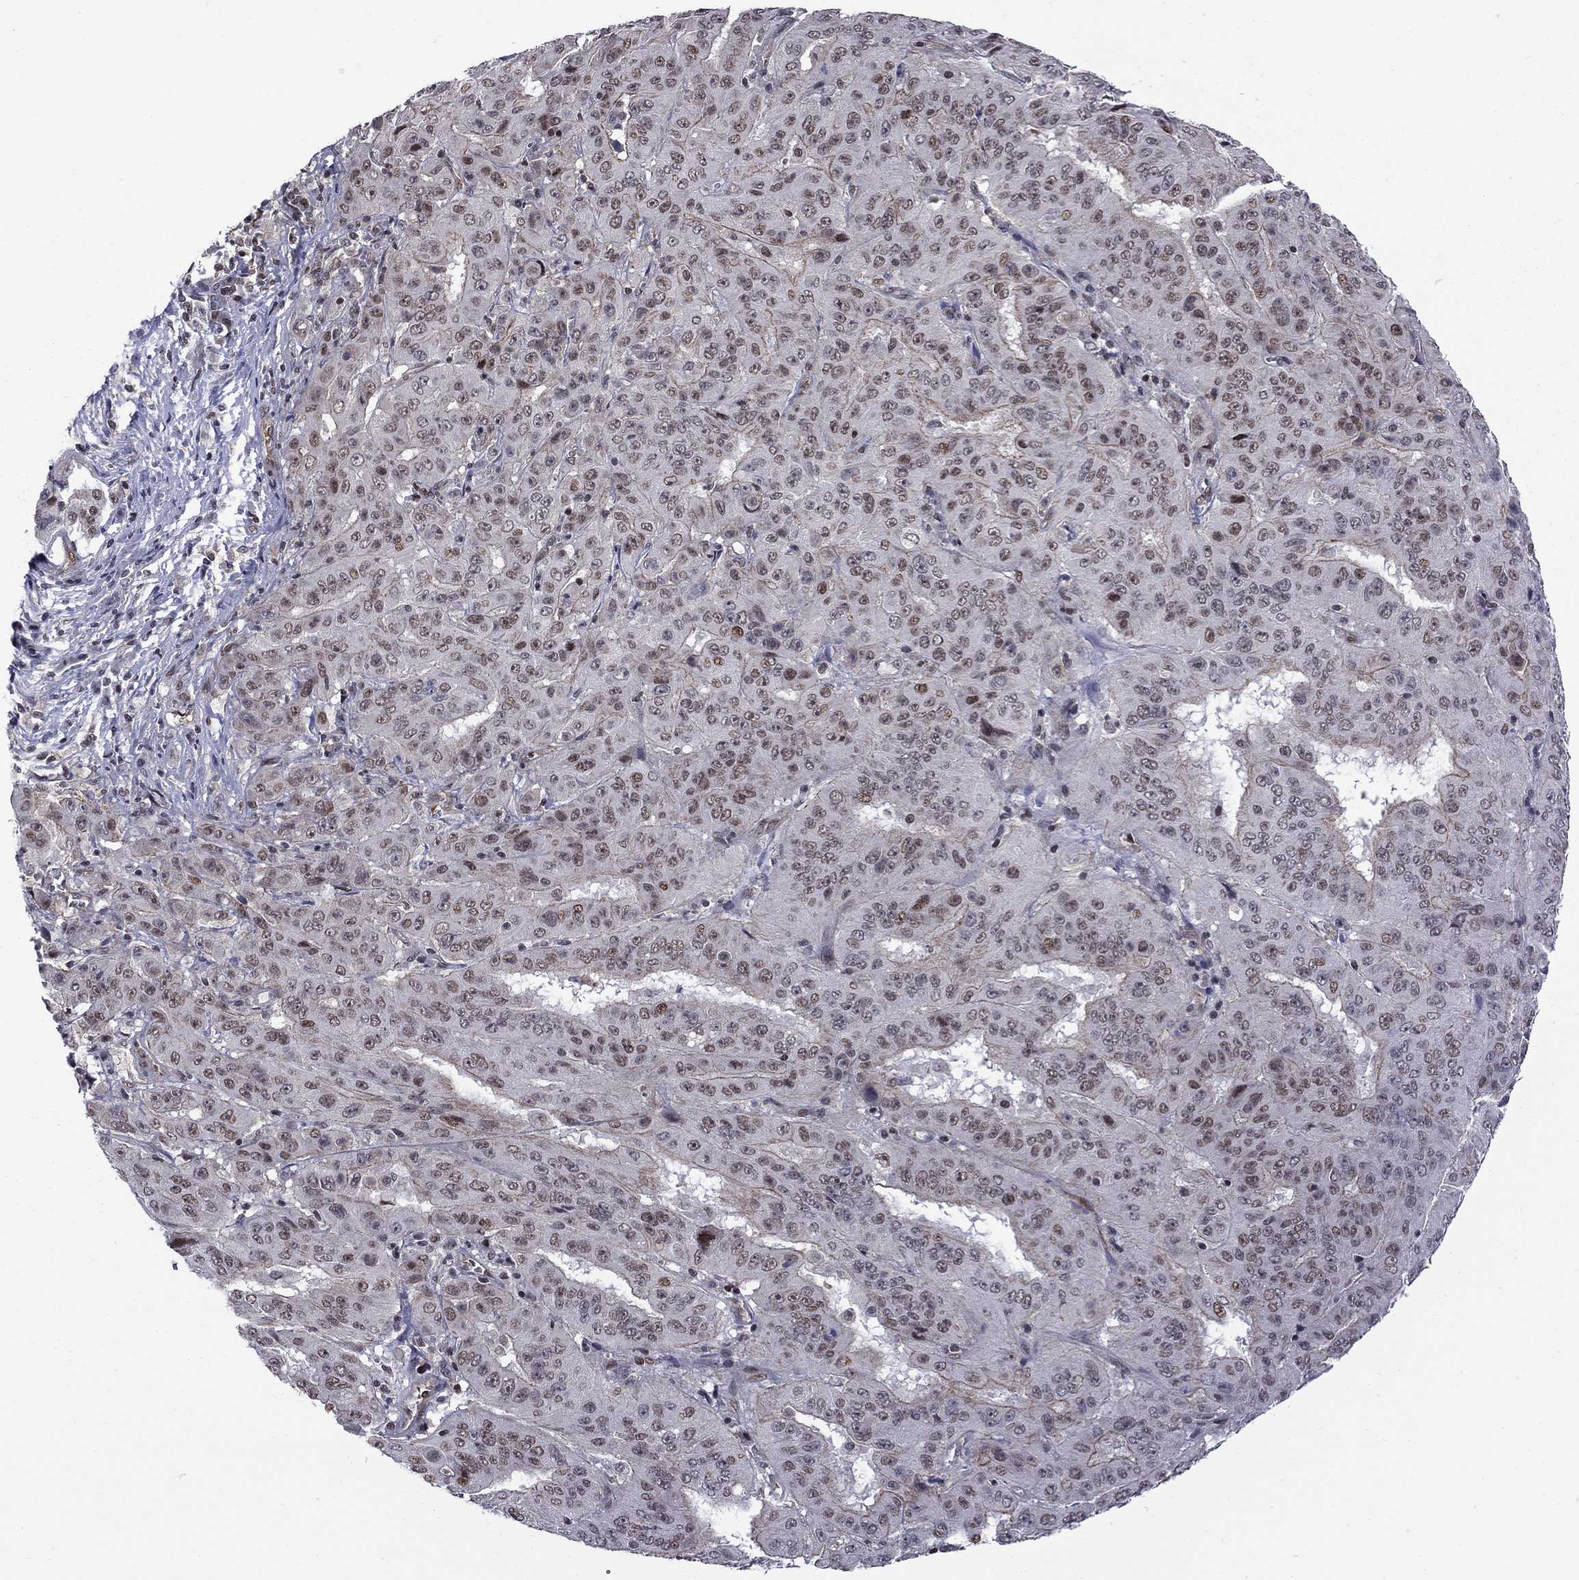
{"staining": {"intensity": "moderate", "quantity": "<25%", "location": "nuclear"}, "tissue": "pancreatic cancer", "cell_type": "Tumor cells", "image_type": "cancer", "snomed": [{"axis": "morphology", "description": "Adenocarcinoma, NOS"}, {"axis": "topography", "description": "Pancreas"}], "caption": "Pancreatic cancer stained with a brown dye displays moderate nuclear positive staining in about <25% of tumor cells.", "gene": "BRF1", "patient": {"sex": "male", "age": 63}}